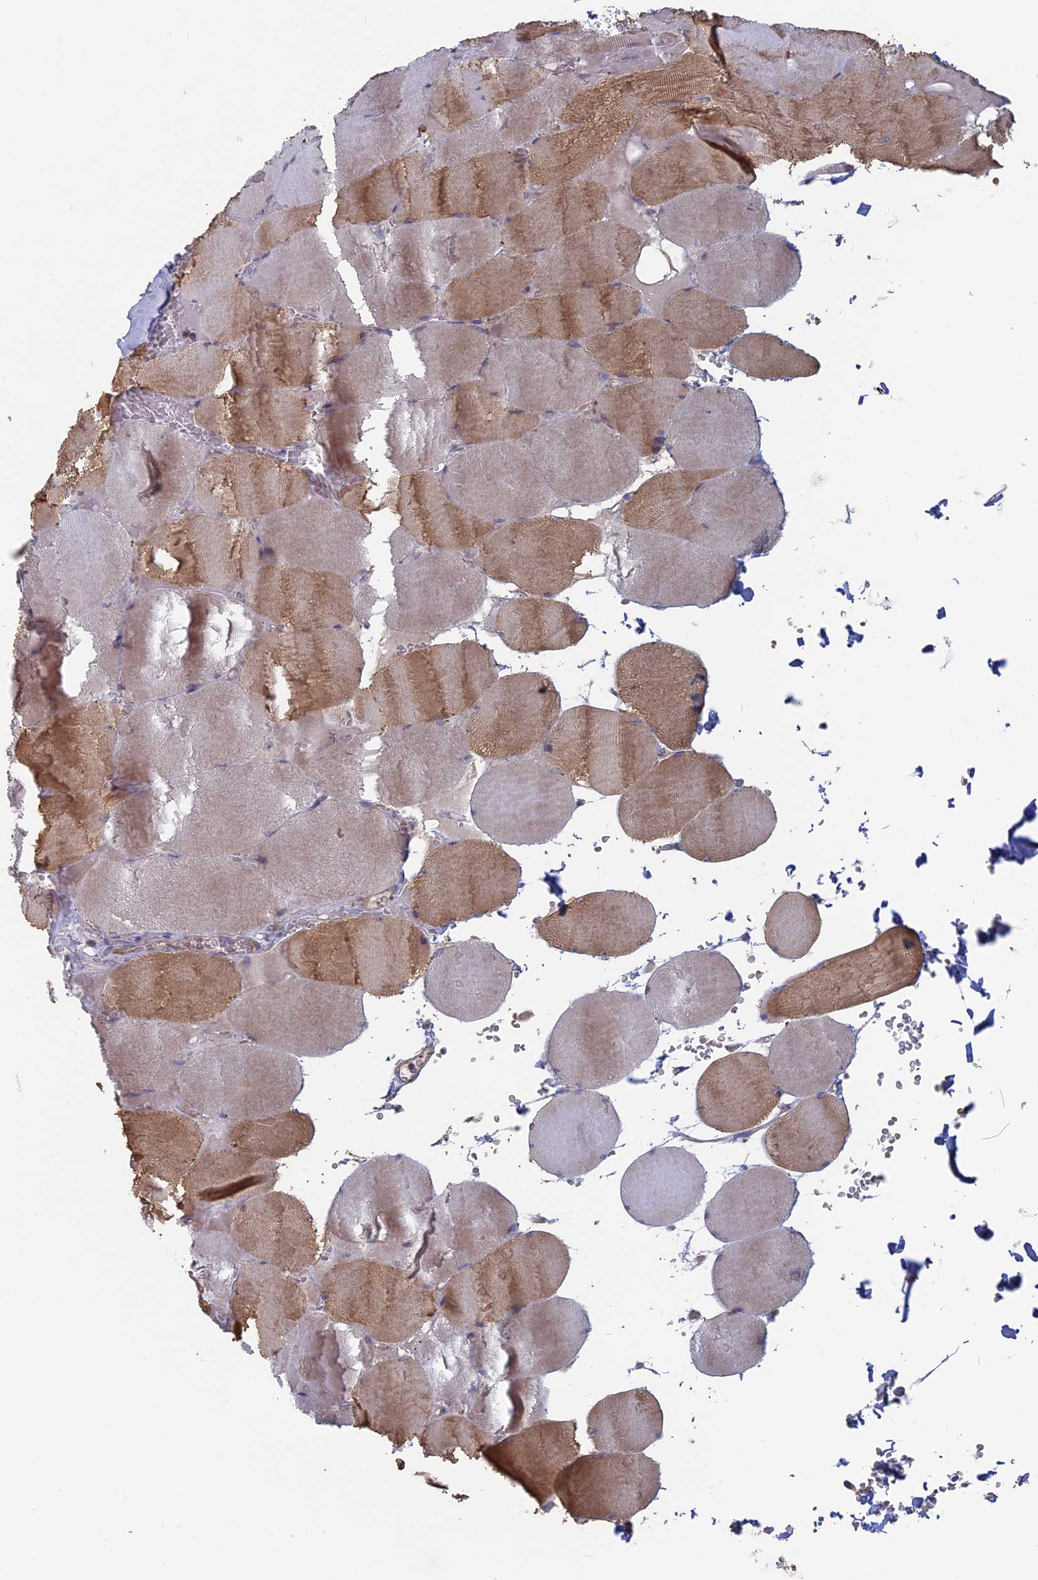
{"staining": {"intensity": "moderate", "quantity": "25%-75%", "location": "cytoplasmic/membranous"}, "tissue": "skeletal muscle", "cell_type": "Myocytes", "image_type": "normal", "snomed": [{"axis": "morphology", "description": "Normal tissue, NOS"}, {"axis": "topography", "description": "Skeletal muscle"}, {"axis": "topography", "description": "Head-Neck"}], "caption": "This photomicrograph shows normal skeletal muscle stained with immunohistochemistry (IHC) to label a protein in brown. The cytoplasmic/membranous of myocytes show moderate positivity for the protein. Nuclei are counter-stained blue.", "gene": "TBC1D30", "patient": {"sex": "male", "age": 66}}